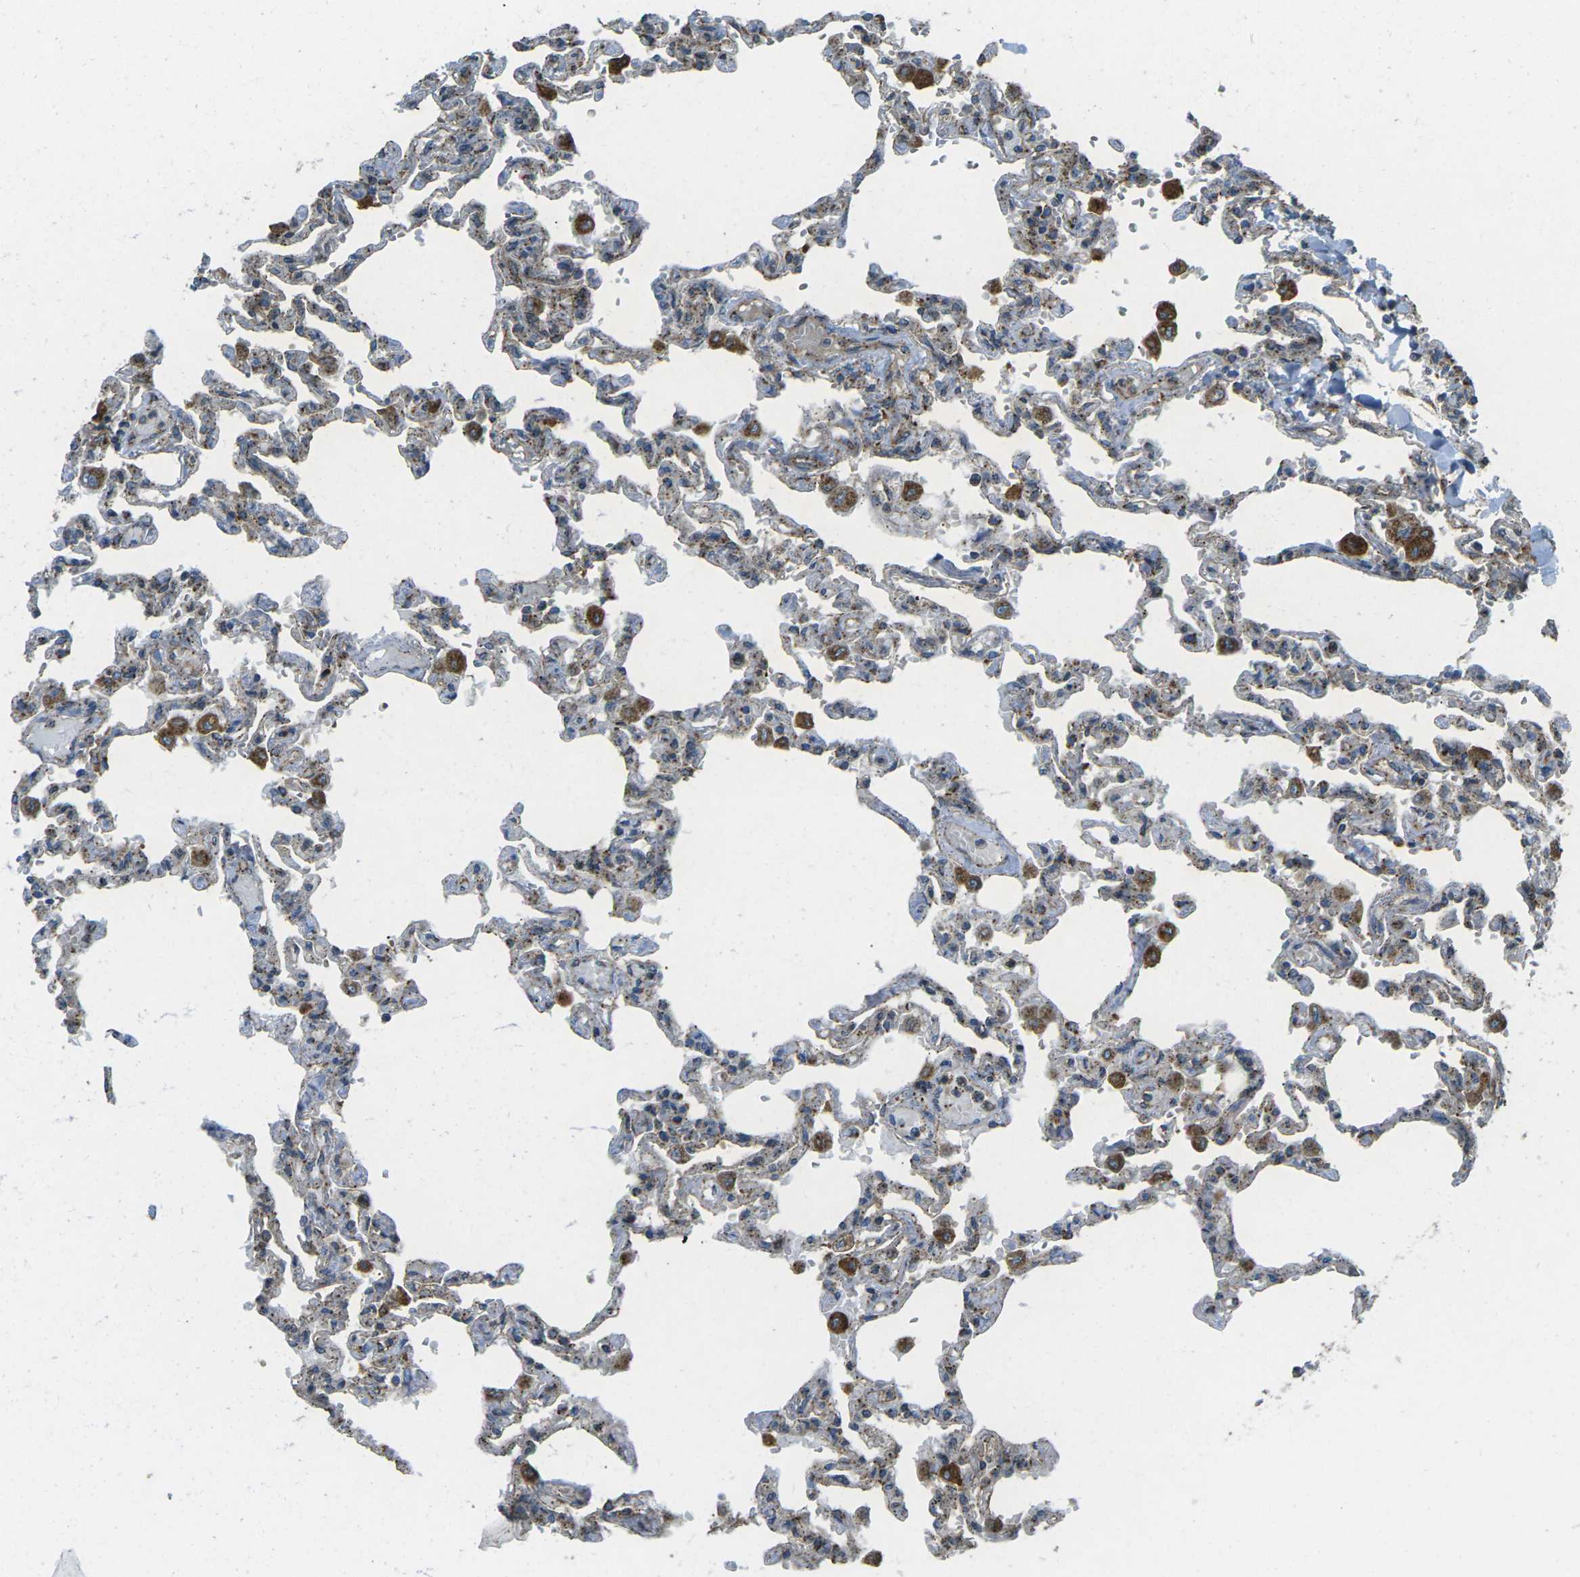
{"staining": {"intensity": "weak", "quantity": "25%-75%", "location": "cytoplasmic/membranous"}, "tissue": "lung", "cell_type": "Alveolar cells", "image_type": "normal", "snomed": [{"axis": "morphology", "description": "Normal tissue, NOS"}, {"axis": "topography", "description": "Lung"}], "caption": "Lung stained for a protein exhibits weak cytoplasmic/membranous positivity in alveolar cells. The protein of interest is shown in brown color, while the nuclei are stained blue.", "gene": "CHMP3", "patient": {"sex": "male", "age": 21}}